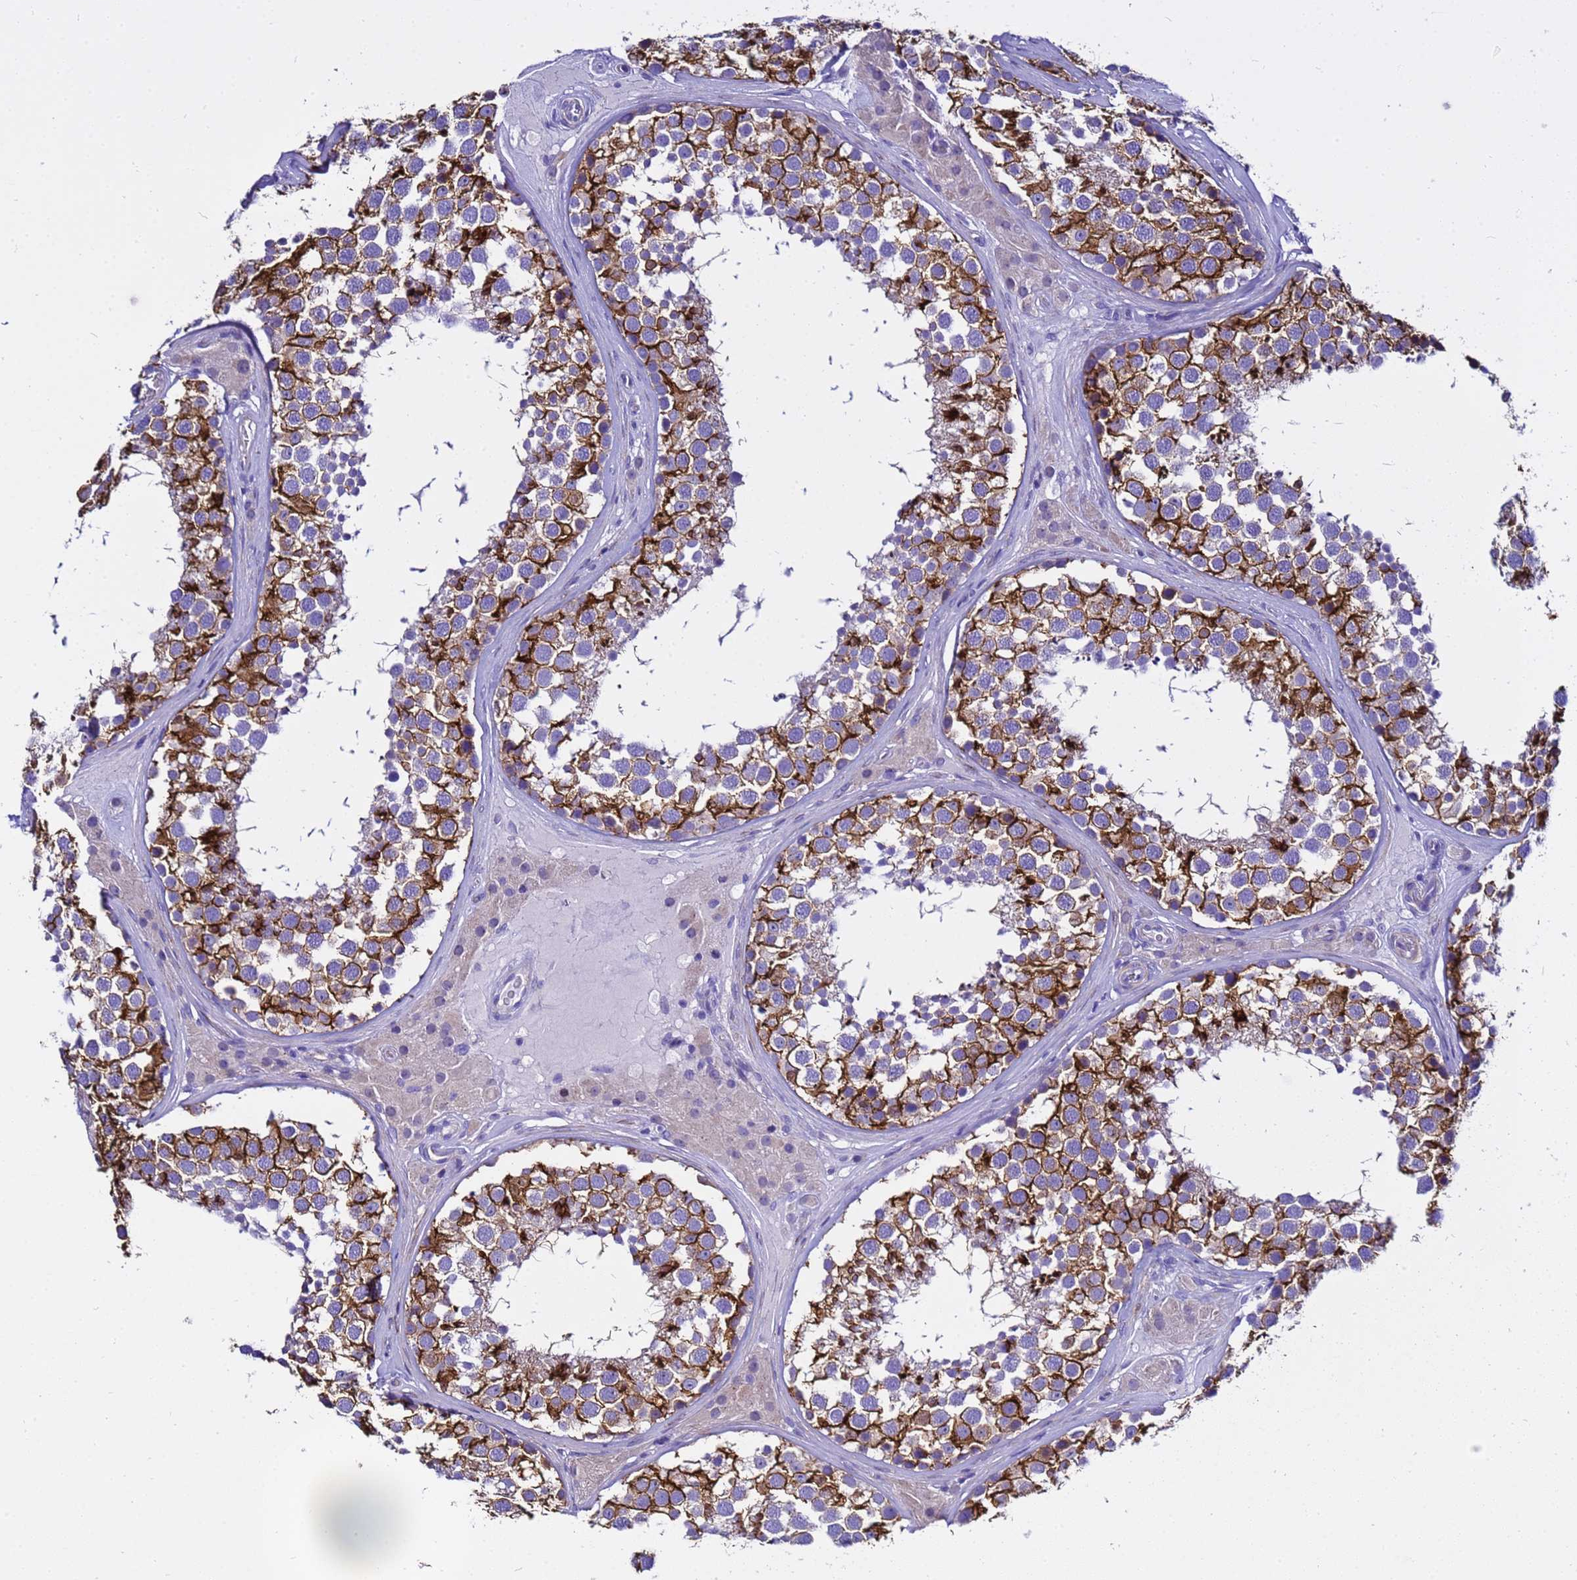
{"staining": {"intensity": "strong", "quantity": "25%-75%", "location": "cytoplasmic/membranous"}, "tissue": "testis", "cell_type": "Cells in seminiferous ducts", "image_type": "normal", "snomed": [{"axis": "morphology", "description": "Normal tissue, NOS"}, {"axis": "topography", "description": "Testis"}], "caption": "An immunohistochemistry (IHC) micrograph of benign tissue is shown. Protein staining in brown highlights strong cytoplasmic/membranous positivity in testis within cells in seminiferous ducts. The staining was performed using DAB (3,3'-diaminobenzidine) to visualize the protein expression in brown, while the nuclei were stained in blue with hematoxylin (Magnification: 20x).", "gene": "USP18", "patient": {"sex": "male", "age": 46}}